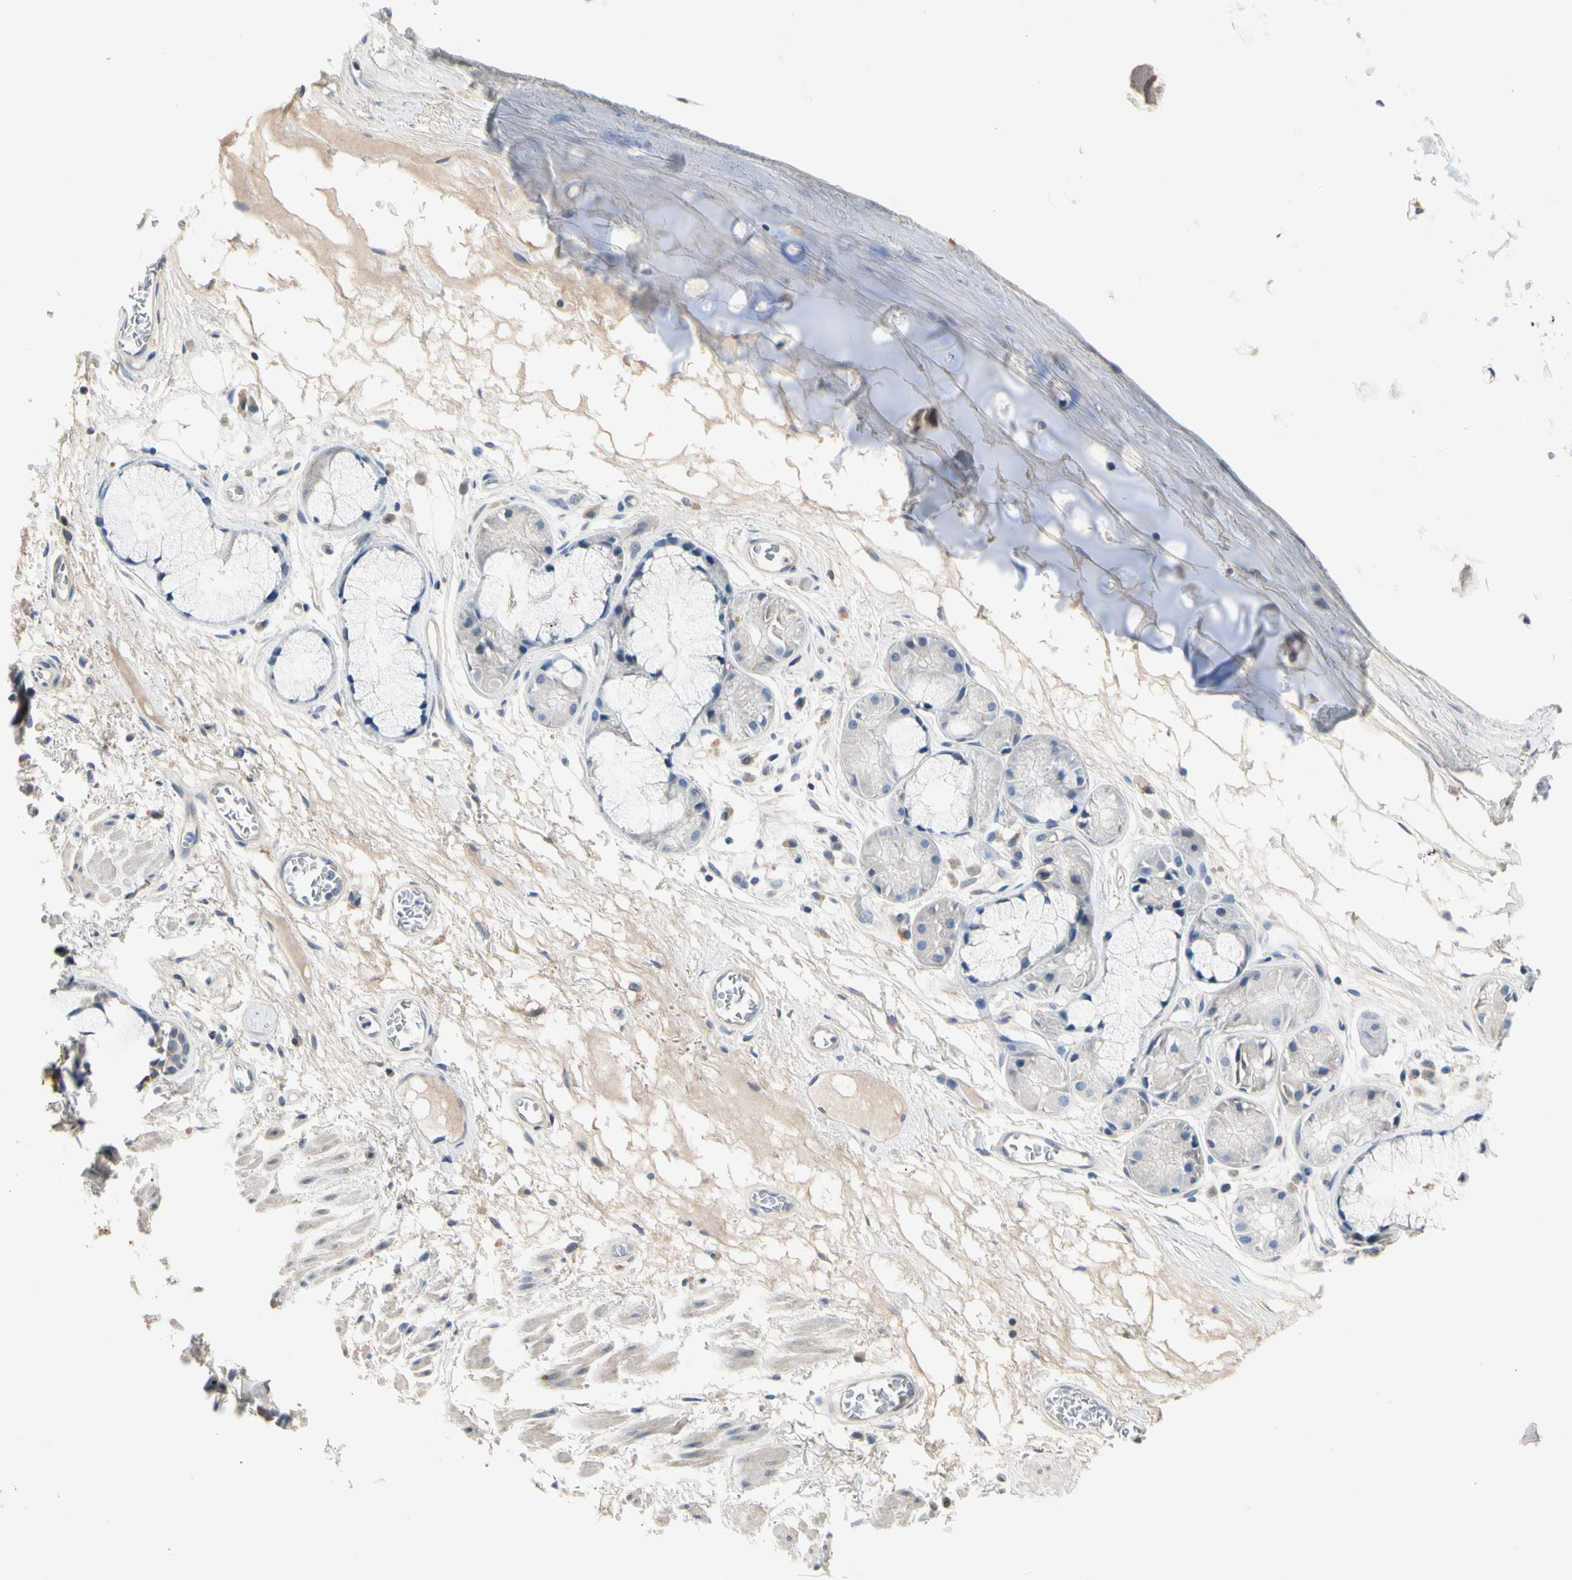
{"staining": {"intensity": "weak", "quantity": "<25%", "location": "cytoplasmic/membranous"}, "tissue": "bronchus", "cell_type": "Respiratory epithelial cells", "image_type": "normal", "snomed": [{"axis": "morphology", "description": "Normal tissue, NOS"}, {"axis": "topography", "description": "Bronchus"}], "caption": "Immunohistochemistry (IHC) image of benign human bronchus stained for a protein (brown), which demonstrates no positivity in respiratory epithelial cells. (Brightfield microscopy of DAB IHC at high magnification).", "gene": "GAS6", "patient": {"sex": "male", "age": 66}}